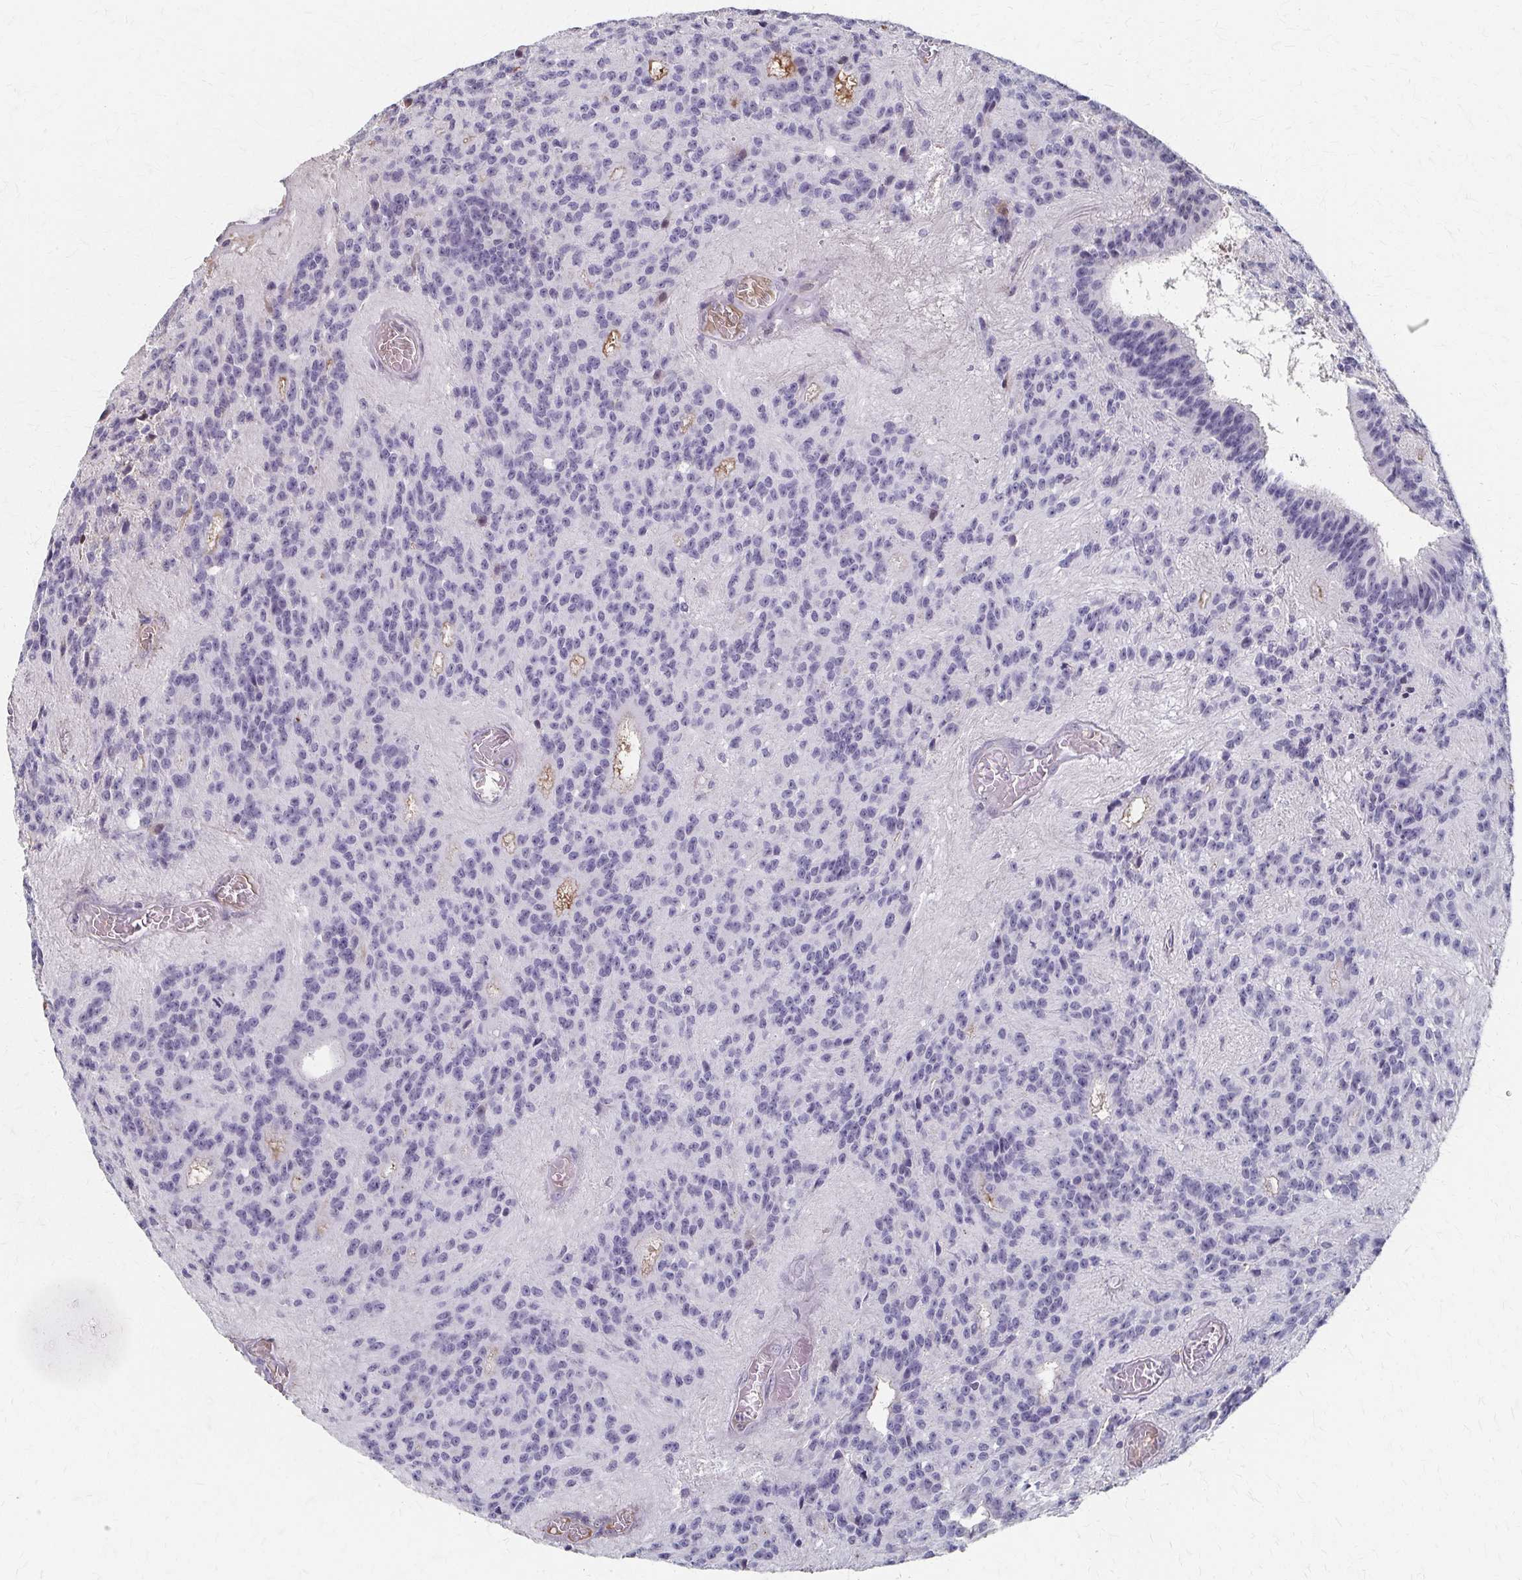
{"staining": {"intensity": "negative", "quantity": "none", "location": "none"}, "tissue": "glioma", "cell_type": "Tumor cells", "image_type": "cancer", "snomed": [{"axis": "morphology", "description": "Glioma, malignant, Low grade"}, {"axis": "topography", "description": "Brain"}], "caption": "The image reveals no staining of tumor cells in glioma. (DAB immunohistochemistry (IHC) with hematoxylin counter stain).", "gene": "PES1", "patient": {"sex": "male", "age": 31}}